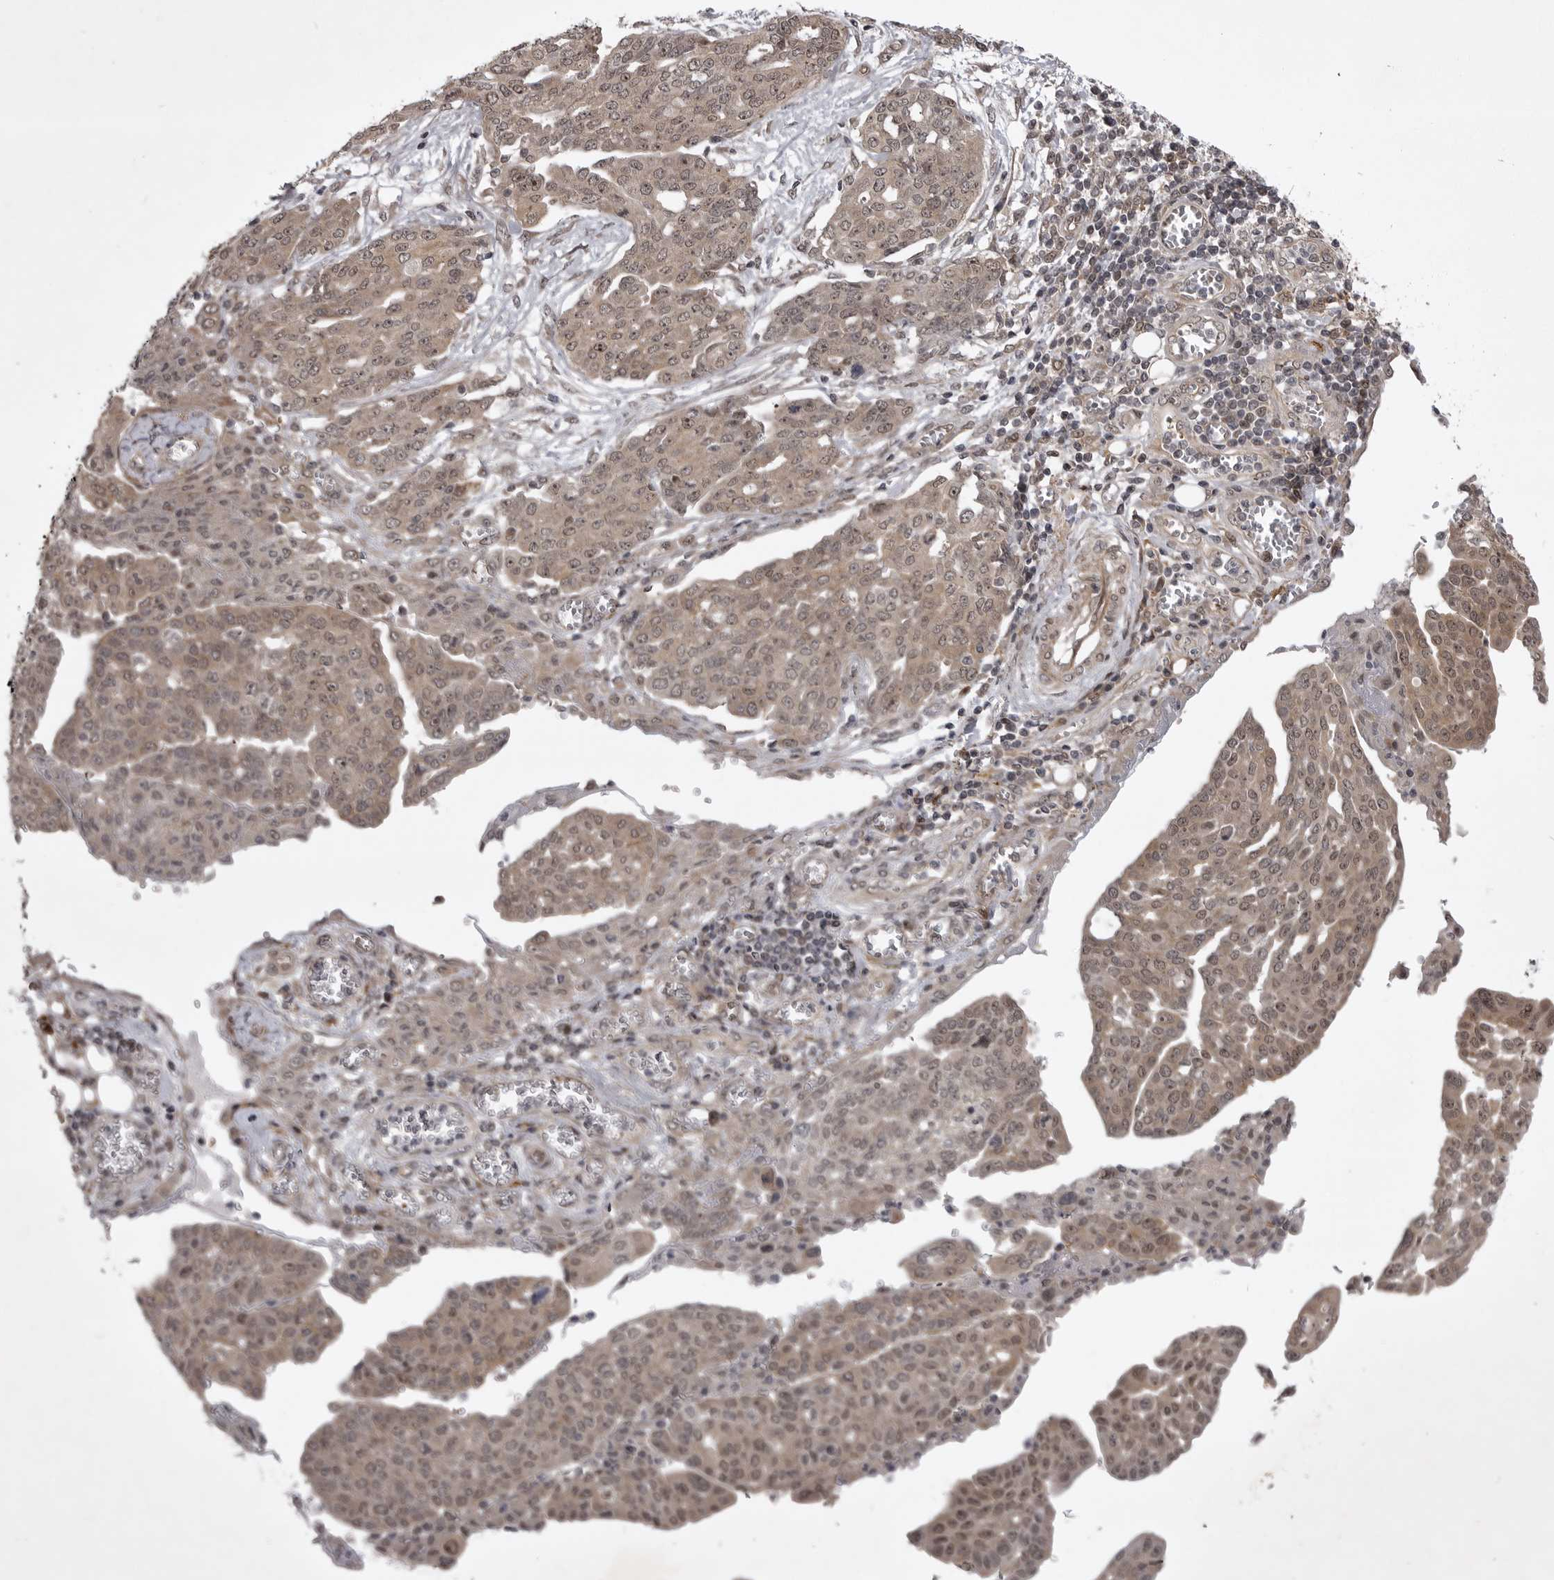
{"staining": {"intensity": "weak", "quantity": ">75%", "location": "cytoplasmic/membranous,nuclear"}, "tissue": "ovarian cancer", "cell_type": "Tumor cells", "image_type": "cancer", "snomed": [{"axis": "morphology", "description": "Cystadenocarcinoma, serous, NOS"}, {"axis": "topography", "description": "Soft tissue"}, {"axis": "topography", "description": "Ovary"}], "caption": "Tumor cells reveal weak cytoplasmic/membranous and nuclear expression in about >75% of cells in serous cystadenocarcinoma (ovarian). The protein of interest is shown in brown color, while the nuclei are stained blue.", "gene": "SNX16", "patient": {"sex": "female", "age": 57}}